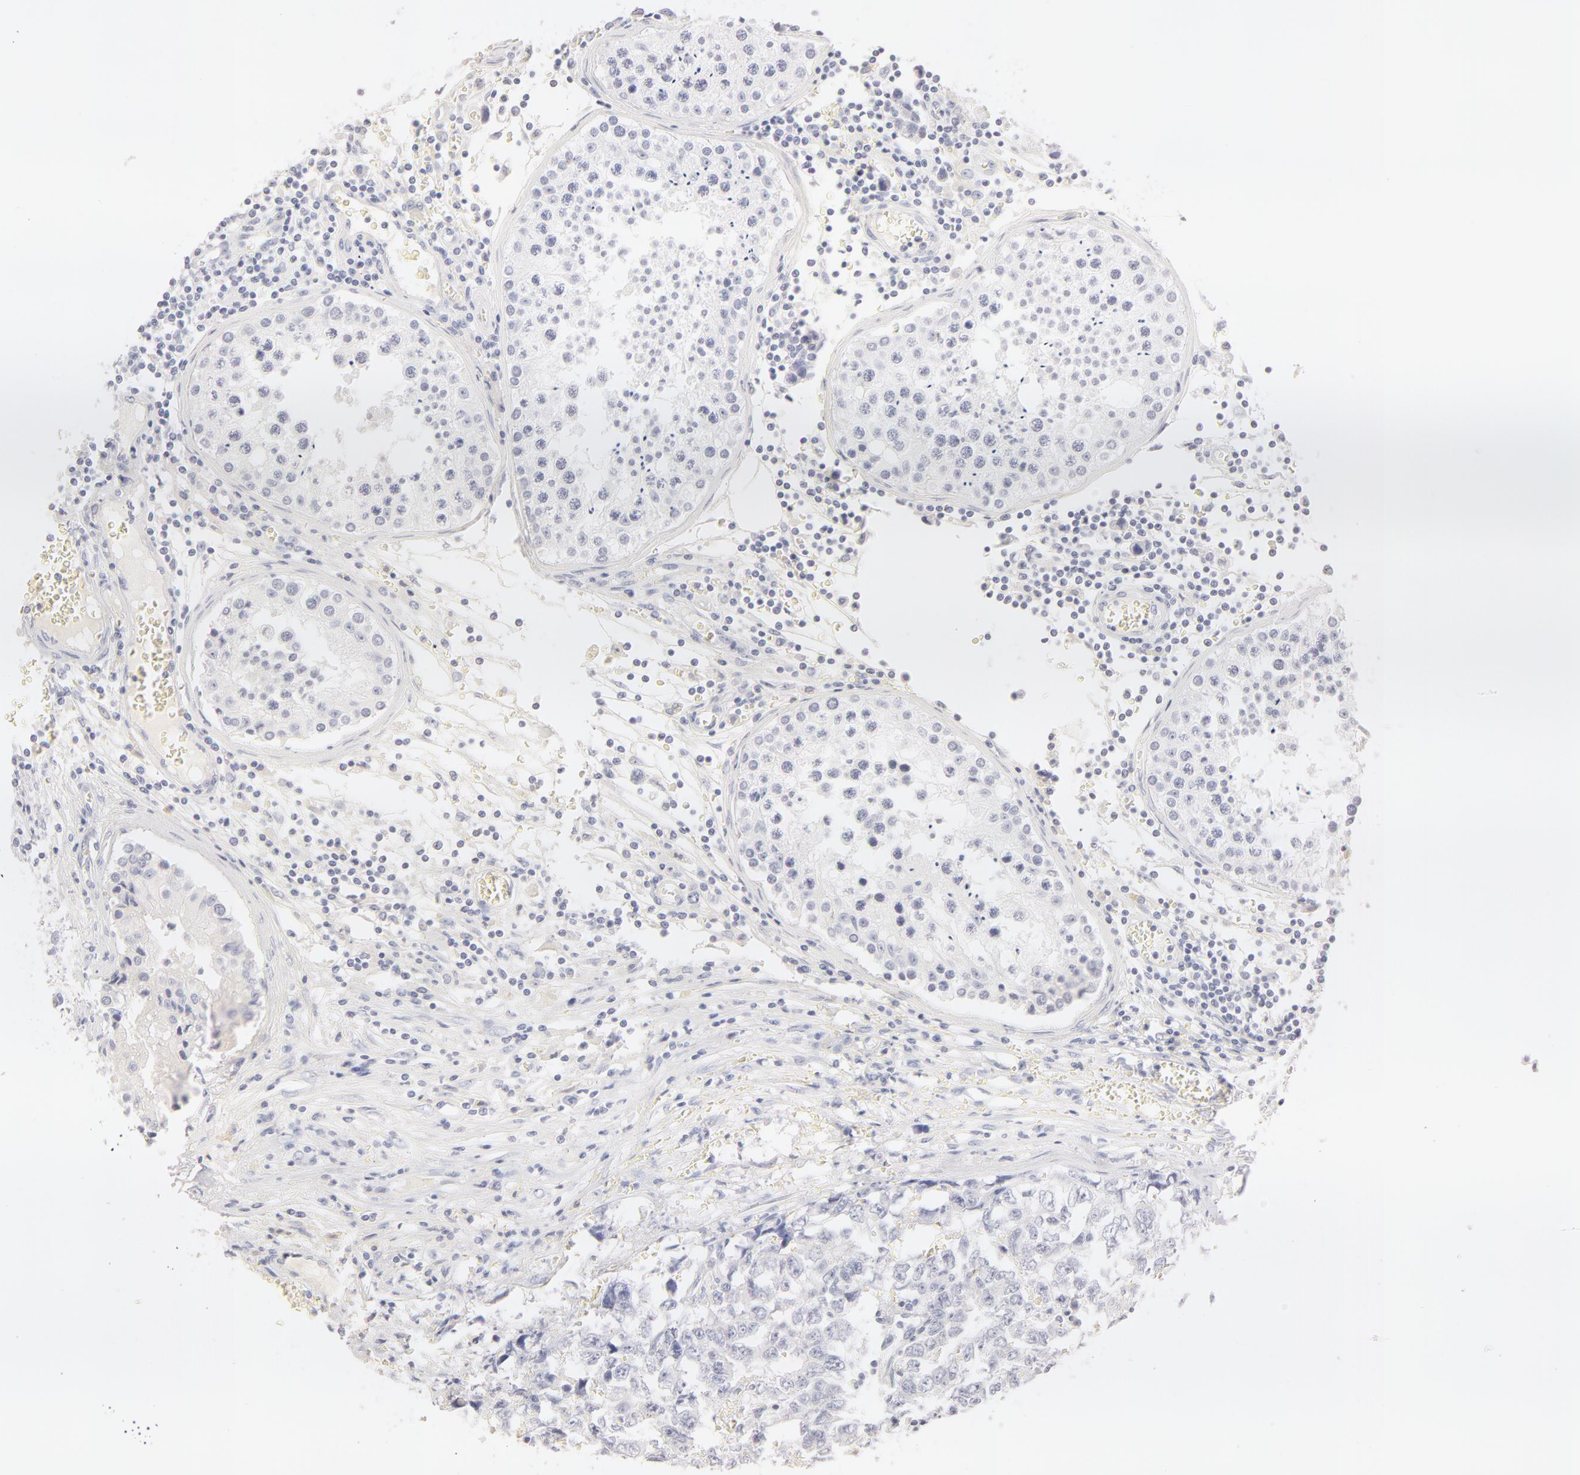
{"staining": {"intensity": "negative", "quantity": "none", "location": "none"}, "tissue": "testis cancer", "cell_type": "Tumor cells", "image_type": "cancer", "snomed": [{"axis": "morphology", "description": "Carcinoma, Embryonal, NOS"}, {"axis": "topography", "description": "Testis"}], "caption": "Tumor cells show no significant positivity in testis embryonal carcinoma. Brightfield microscopy of IHC stained with DAB (brown) and hematoxylin (blue), captured at high magnification.", "gene": "LGALS7B", "patient": {"sex": "male", "age": 31}}